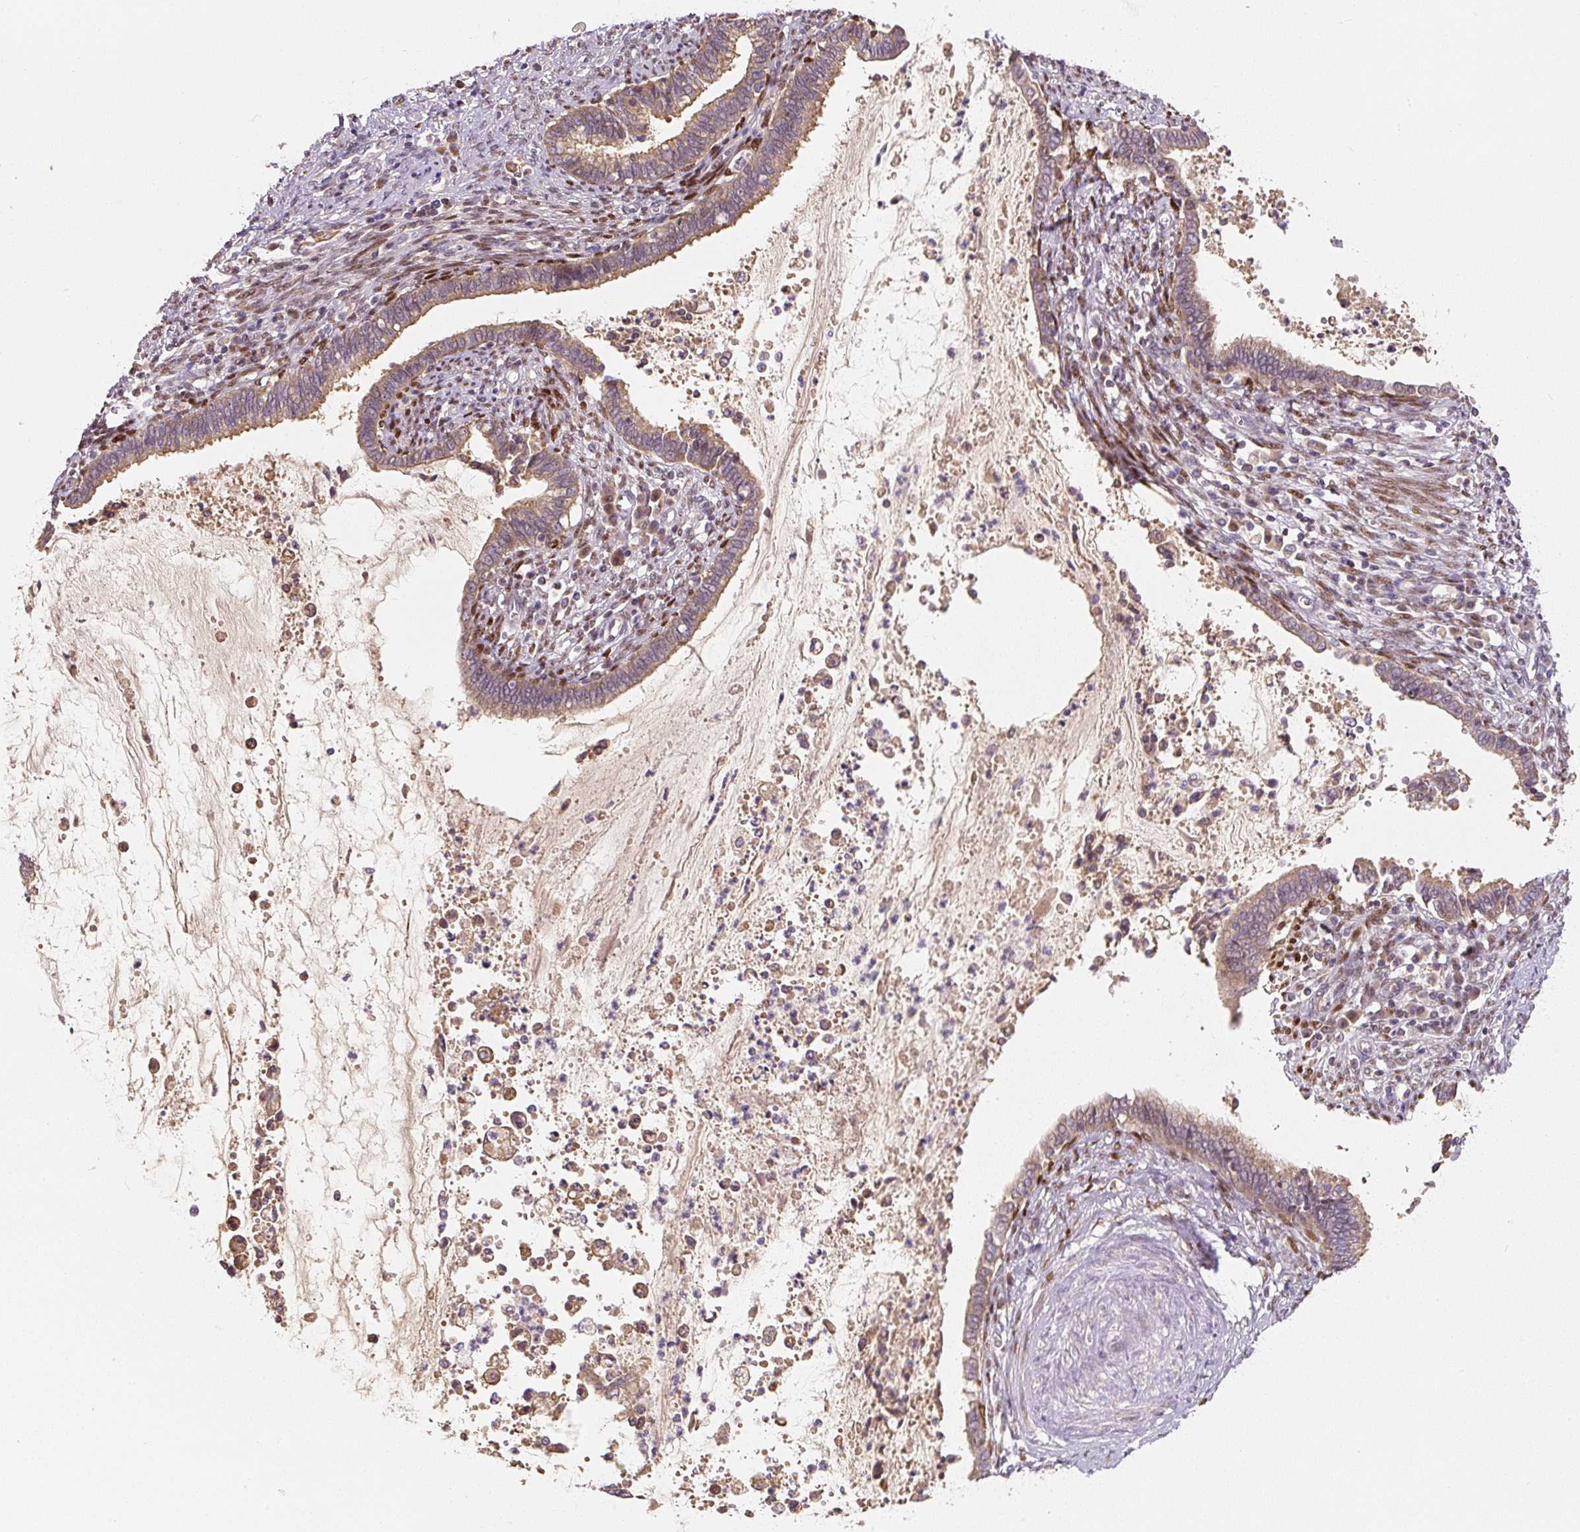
{"staining": {"intensity": "weak", "quantity": ">75%", "location": "cytoplasmic/membranous"}, "tissue": "cervical cancer", "cell_type": "Tumor cells", "image_type": "cancer", "snomed": [{"axis": "morphology", "description": "Adenocarcinoma, NOS"}, {"axis": "topography", "description": "Cervix"}], "caption": "A brown stain shows weak cytoplasmic/membranous positivity of a protein in human cervical cancer tumor cells.", "gene": "PWWP3B", "patient": {"sex": "female", "age": 44}}